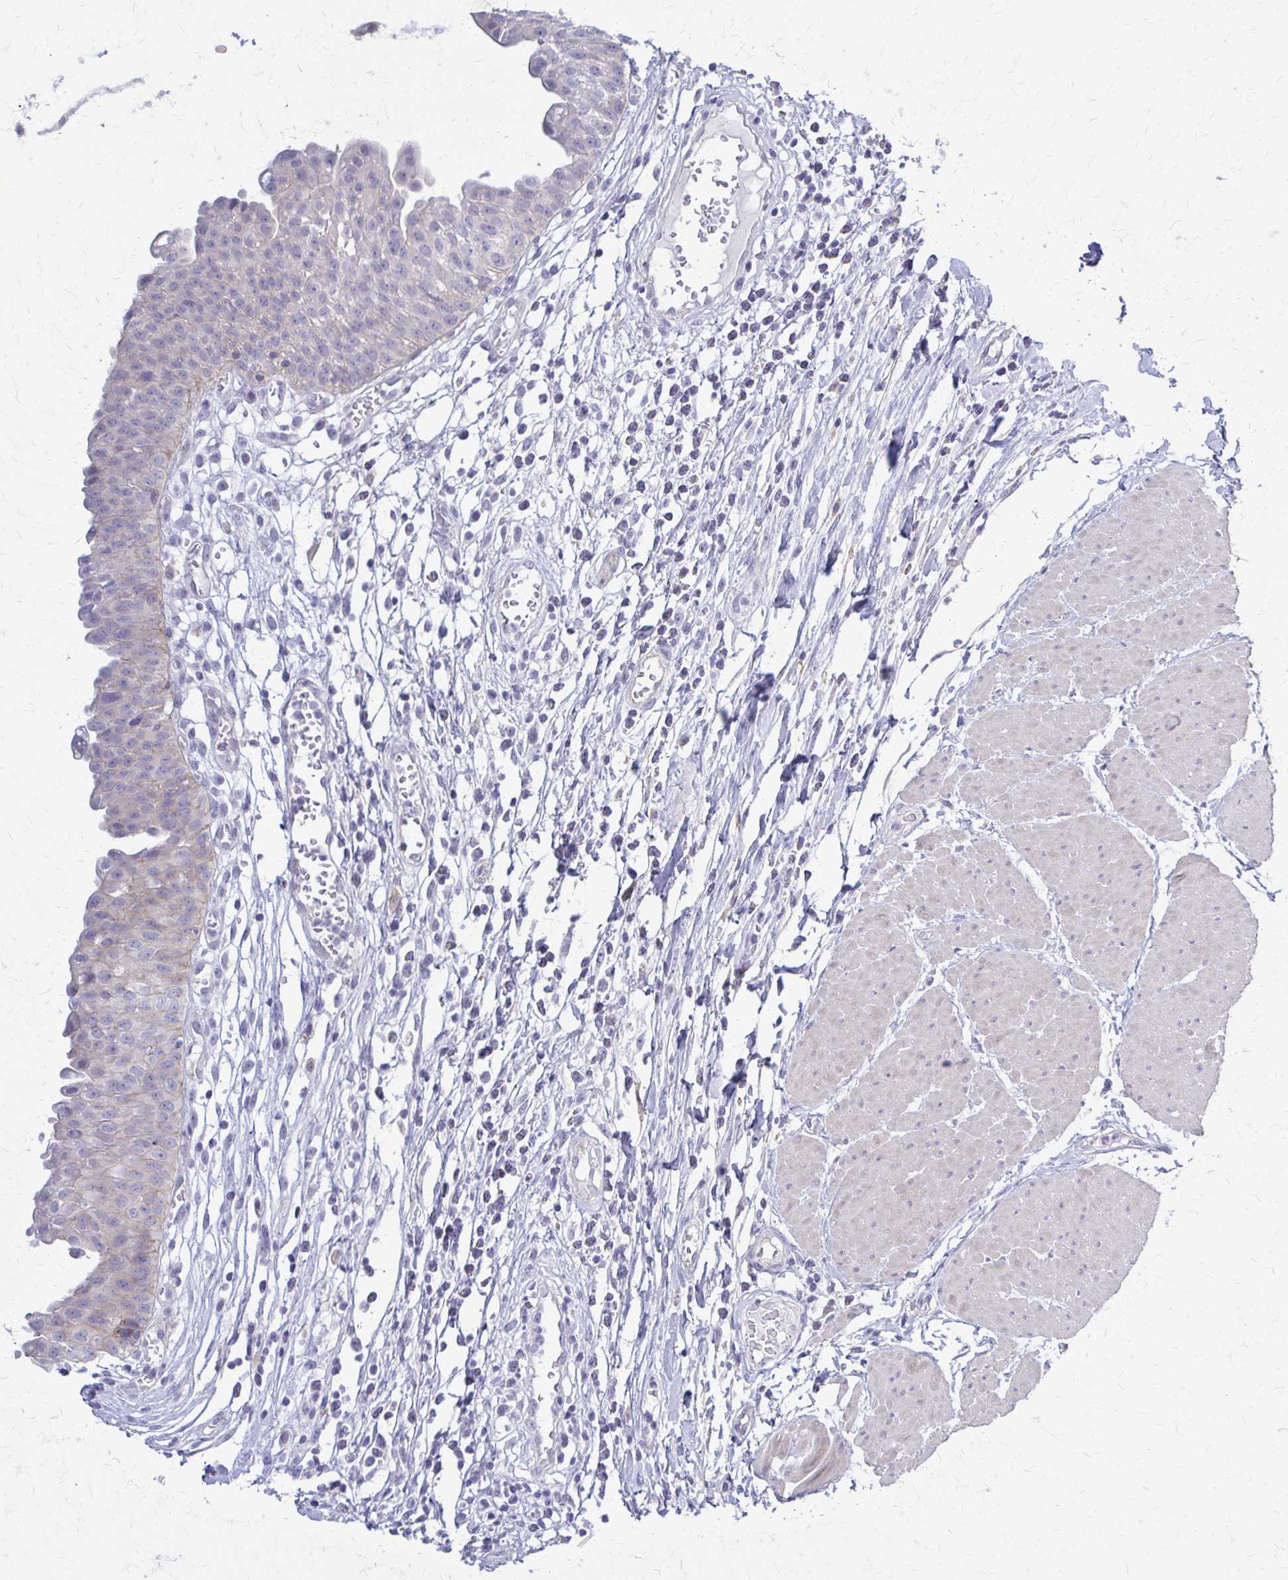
{"staining": {"intensity": "negative", "quantity": "none", "location": "none"}, "tissue": "urinary bladder", "cell_type": "Urothelial cells", "image_type": "normal", "snomed": [{"axis": "morphology", "description": "Normal tissue, NOS"}, {"axis": "topography", "description": "Urinary bladder"}], "caption": "Photomicrograph shows no protein expression in urothelial cells of unremarkable urinary bladder. (DAB (3,3'-diaminobenzidine) immunohistochemistry with hematoxylin counter stain).", "gene": "RHOBTB2", "patient": {"sex": "male", "age": 64}}